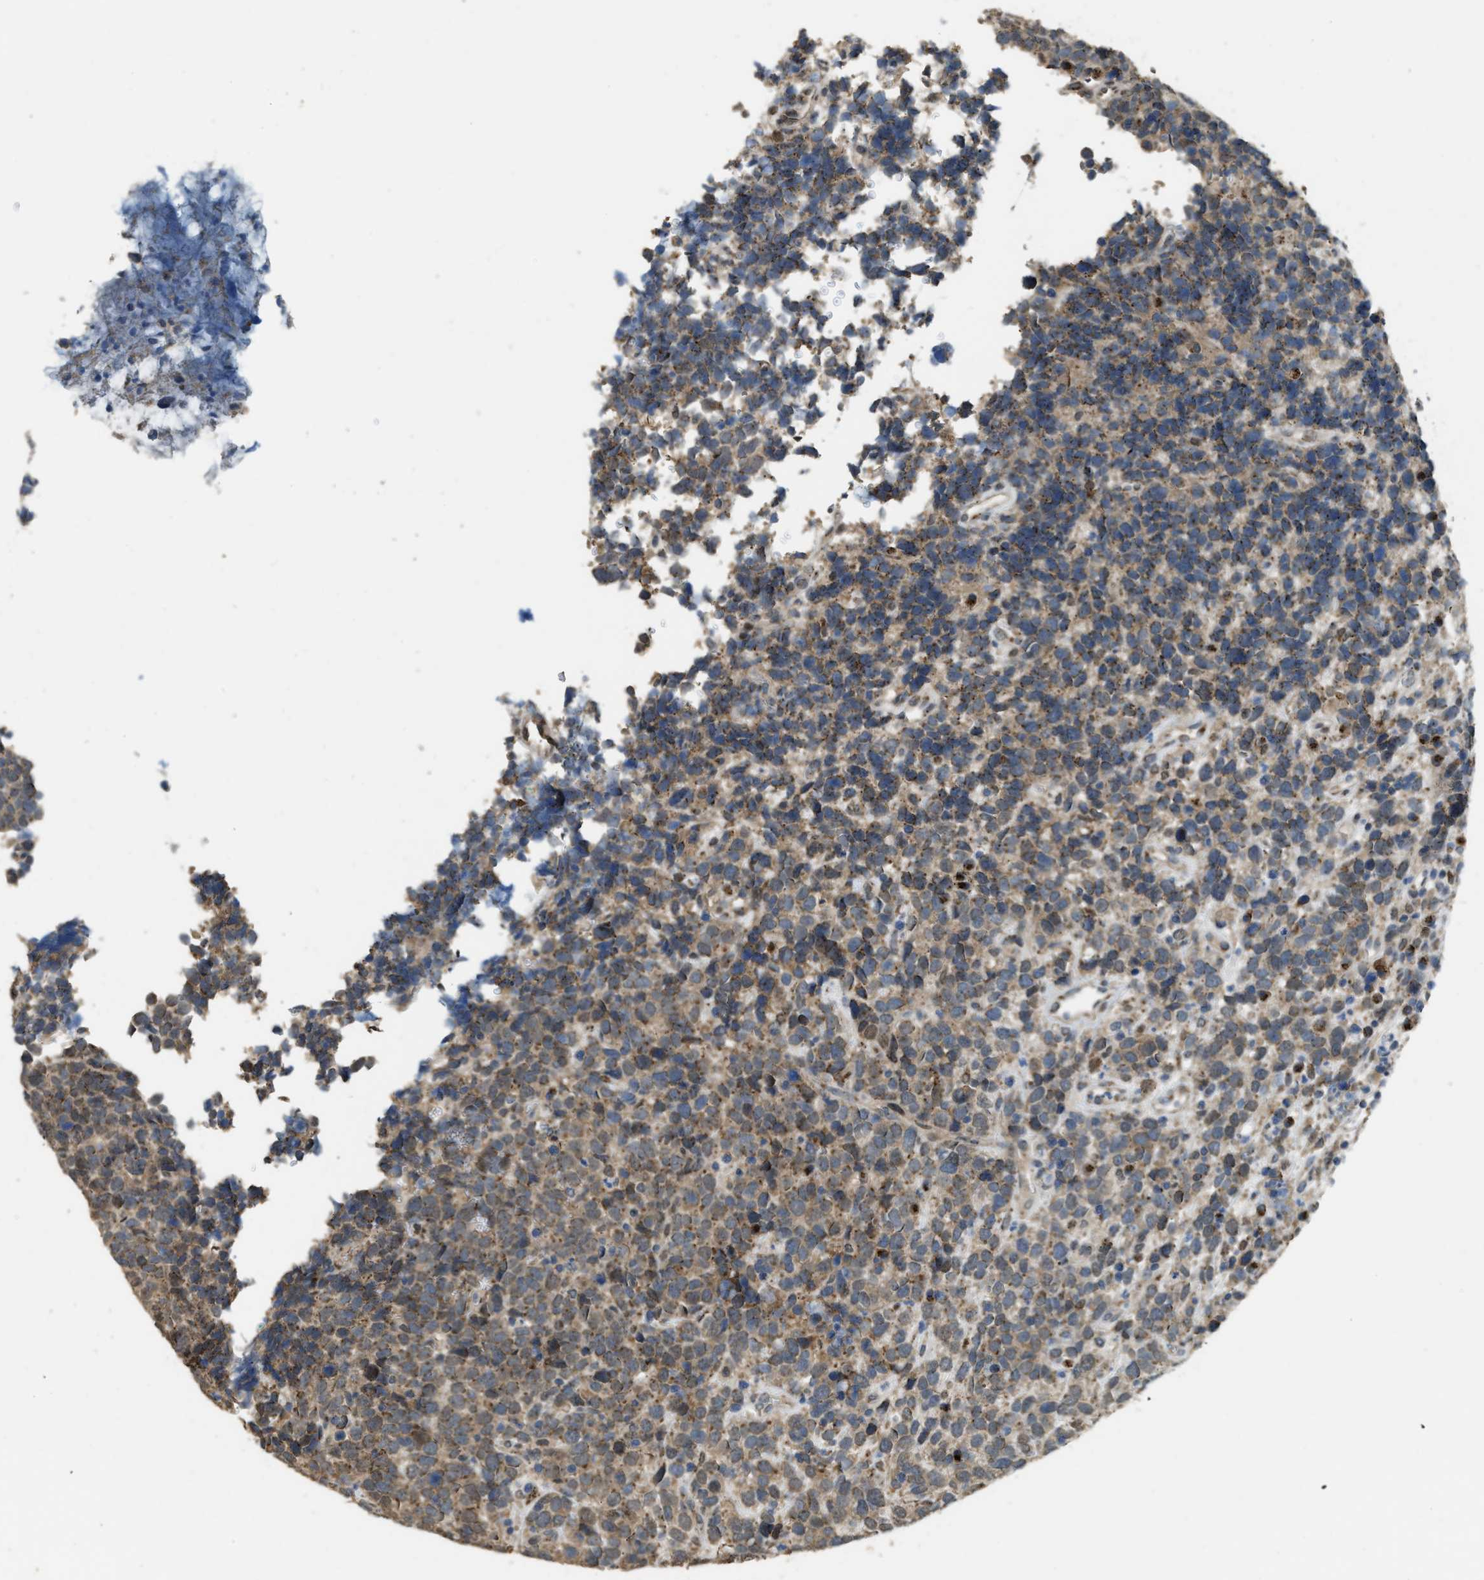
{"staining": {"intensity": "moderate", "quantity": ">75%", "location": "cytoplasmic/membranous"}, "tissue": "urothelial cancer", "cell_type": "Tumor cells", "image_type": "cancer", "snomed": [{"axis": "morphology", "description": "Urothelial carcinoma, High grade"}, {"axis": "topography", "description": "Urinary bladder"}], "caption": "This photomicrograph displays immunohistochemistry (IHC) staining of urothelial cancer, with medium moderate cytoplasmic/membranous staining in about >75% of tumor cells.", "gene": "IPO7", "patient": {"sex": "female", "age": 82}}